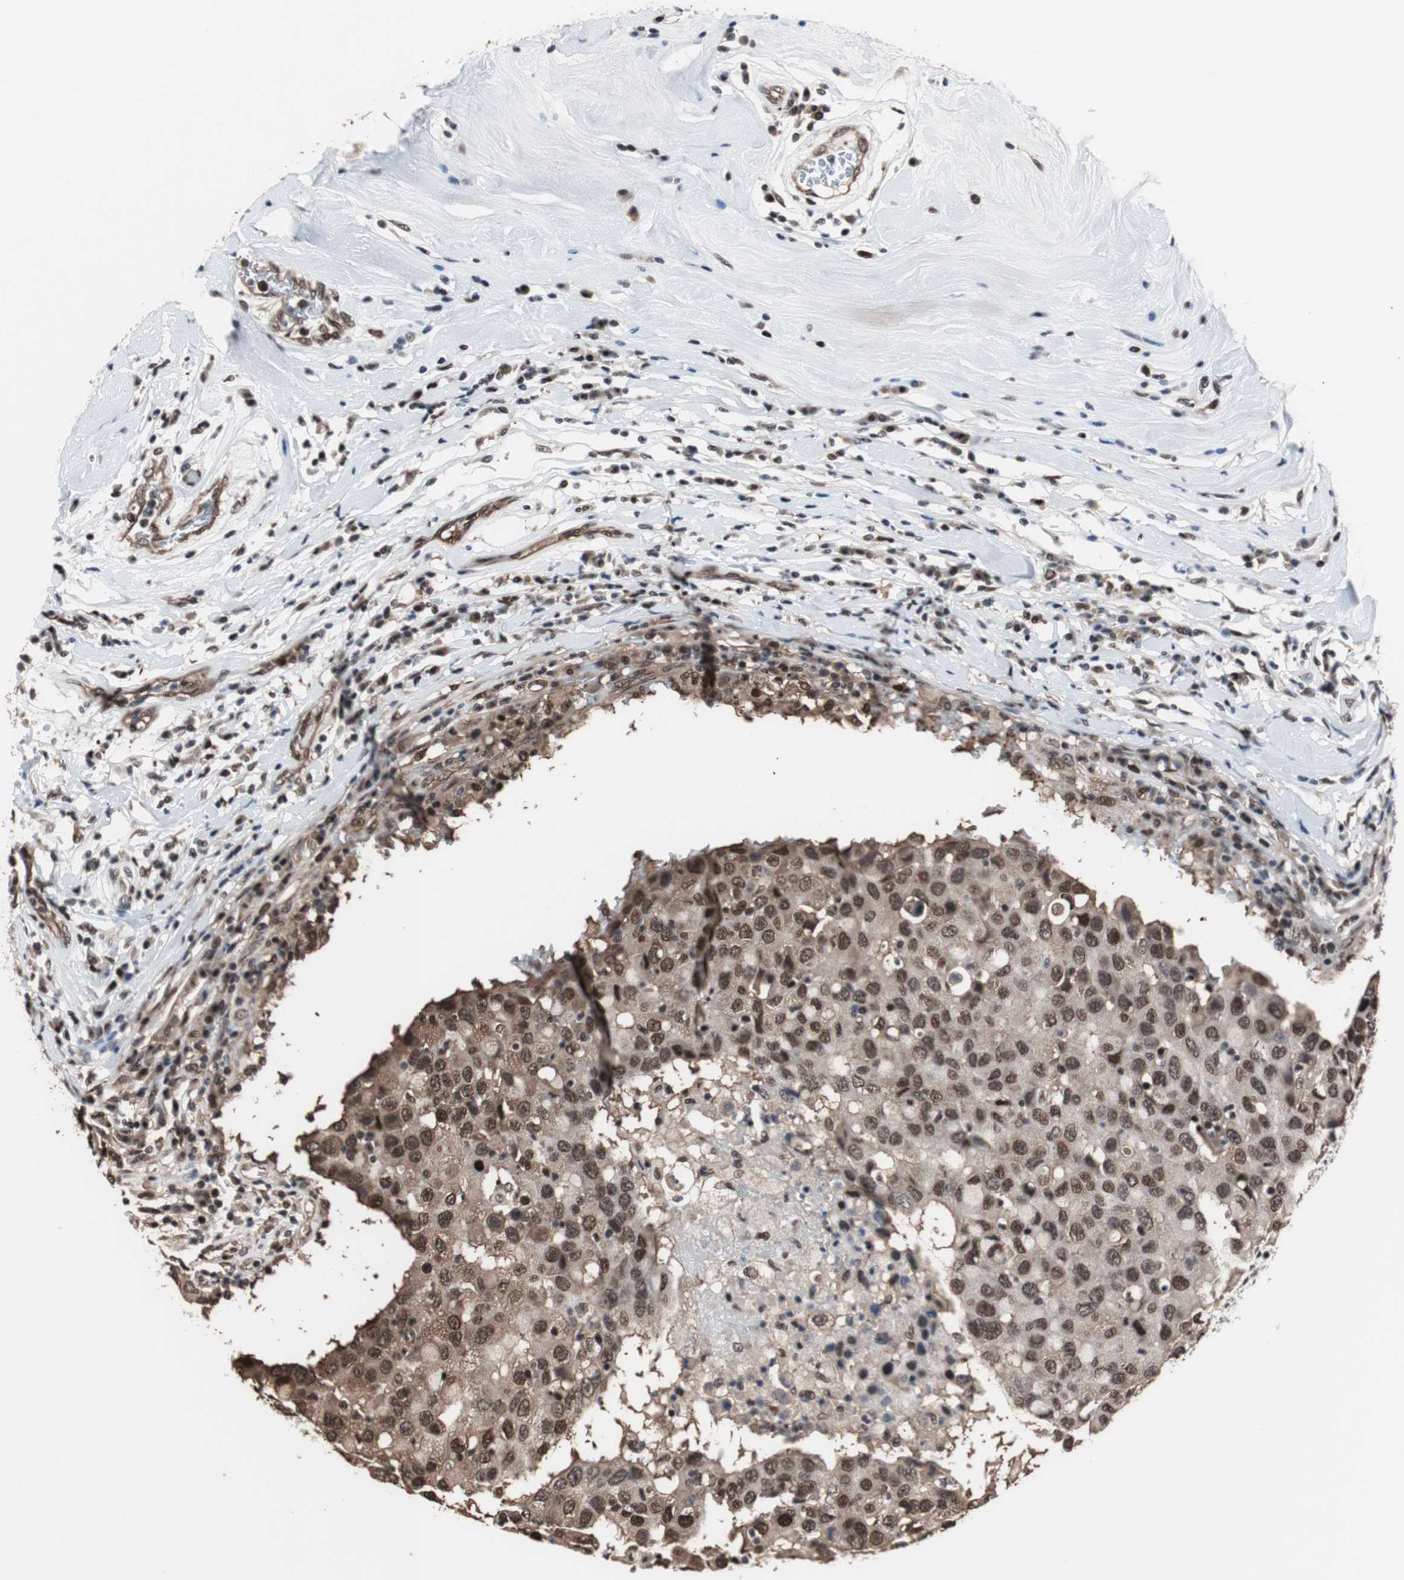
{"staining": {"intensity": "strong", "quantity": ">75%", "location": "cytoplasmic/membranous,nuclear"}, "tissue": "breast cancer", "cell_type": "Tumor cells", "image_type": "cancer", "snomed": [{"axis": "morphology", "description": "Duct carcinoma"}, {"axis": "topography", "description": "Breast"}], "caption": "The photomicrograph shows a brown stain indicating the presence of a protein in the cytoplasmic/membranous and nuclear of tumor cells in breast cancer. (Brightfield microscopy of DAB IHC at high magnification).", "gene": "POGZ", "patient": {"sex": "female", "age": 27}}